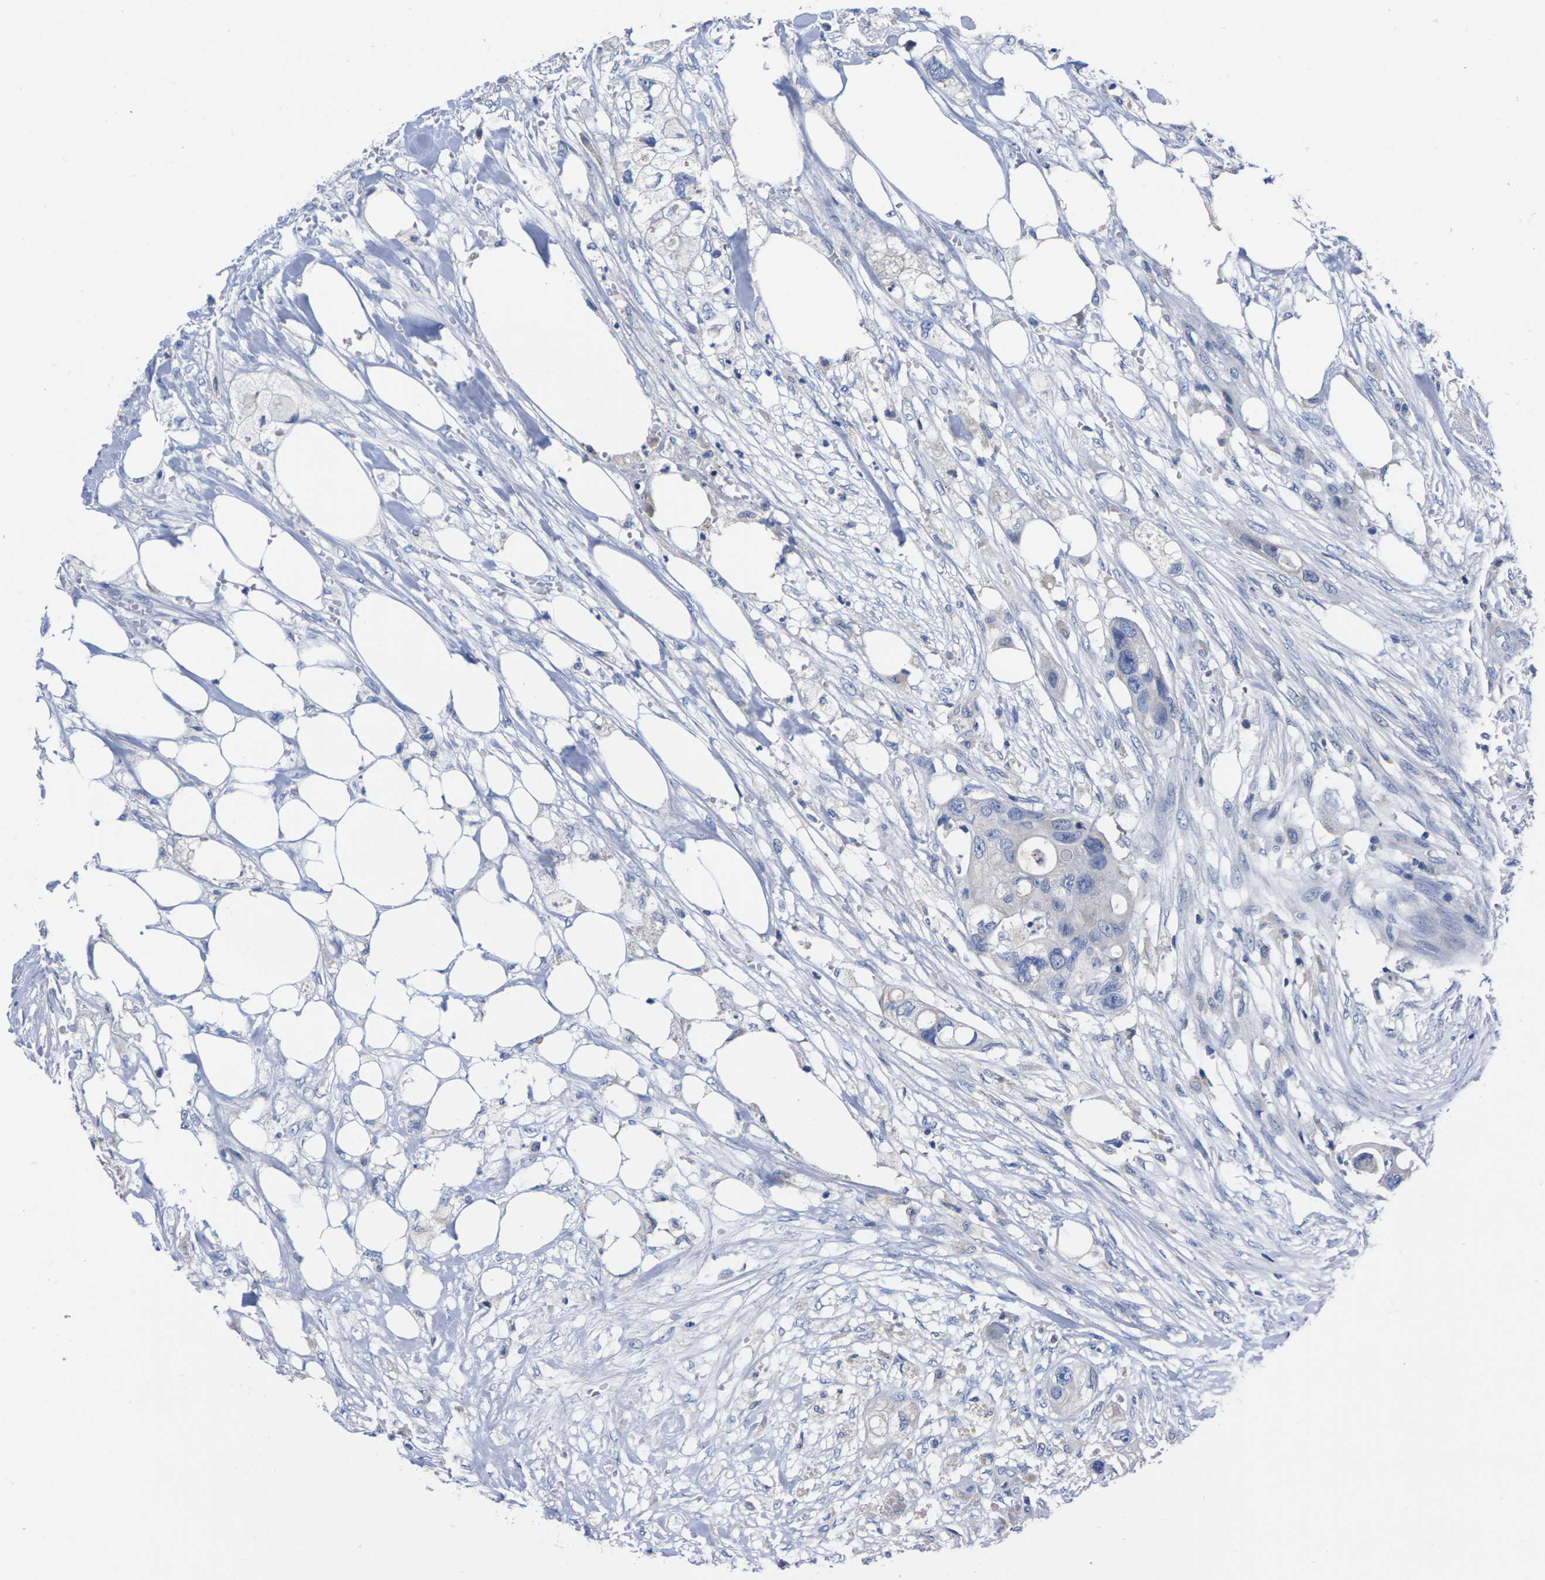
{"staining": {"intensity": "negative", "quantity": "none", "location": "none"}, "tissue": "colorectal cancer", "cell_type": "Tumor cells", "image_type": "cancer", "snomed": [{"axis": "morphology", "description": "Adenocarcinoma, NOS"}, {"axis": "topography", "description": "Colon"}], "caption": "Immunohistochemistry of human colorectal adenocarcinoma demonstrates no staining in tumor cells.", "gene": "FAM210A", "patient": {"sex": "female", "age": 57}}